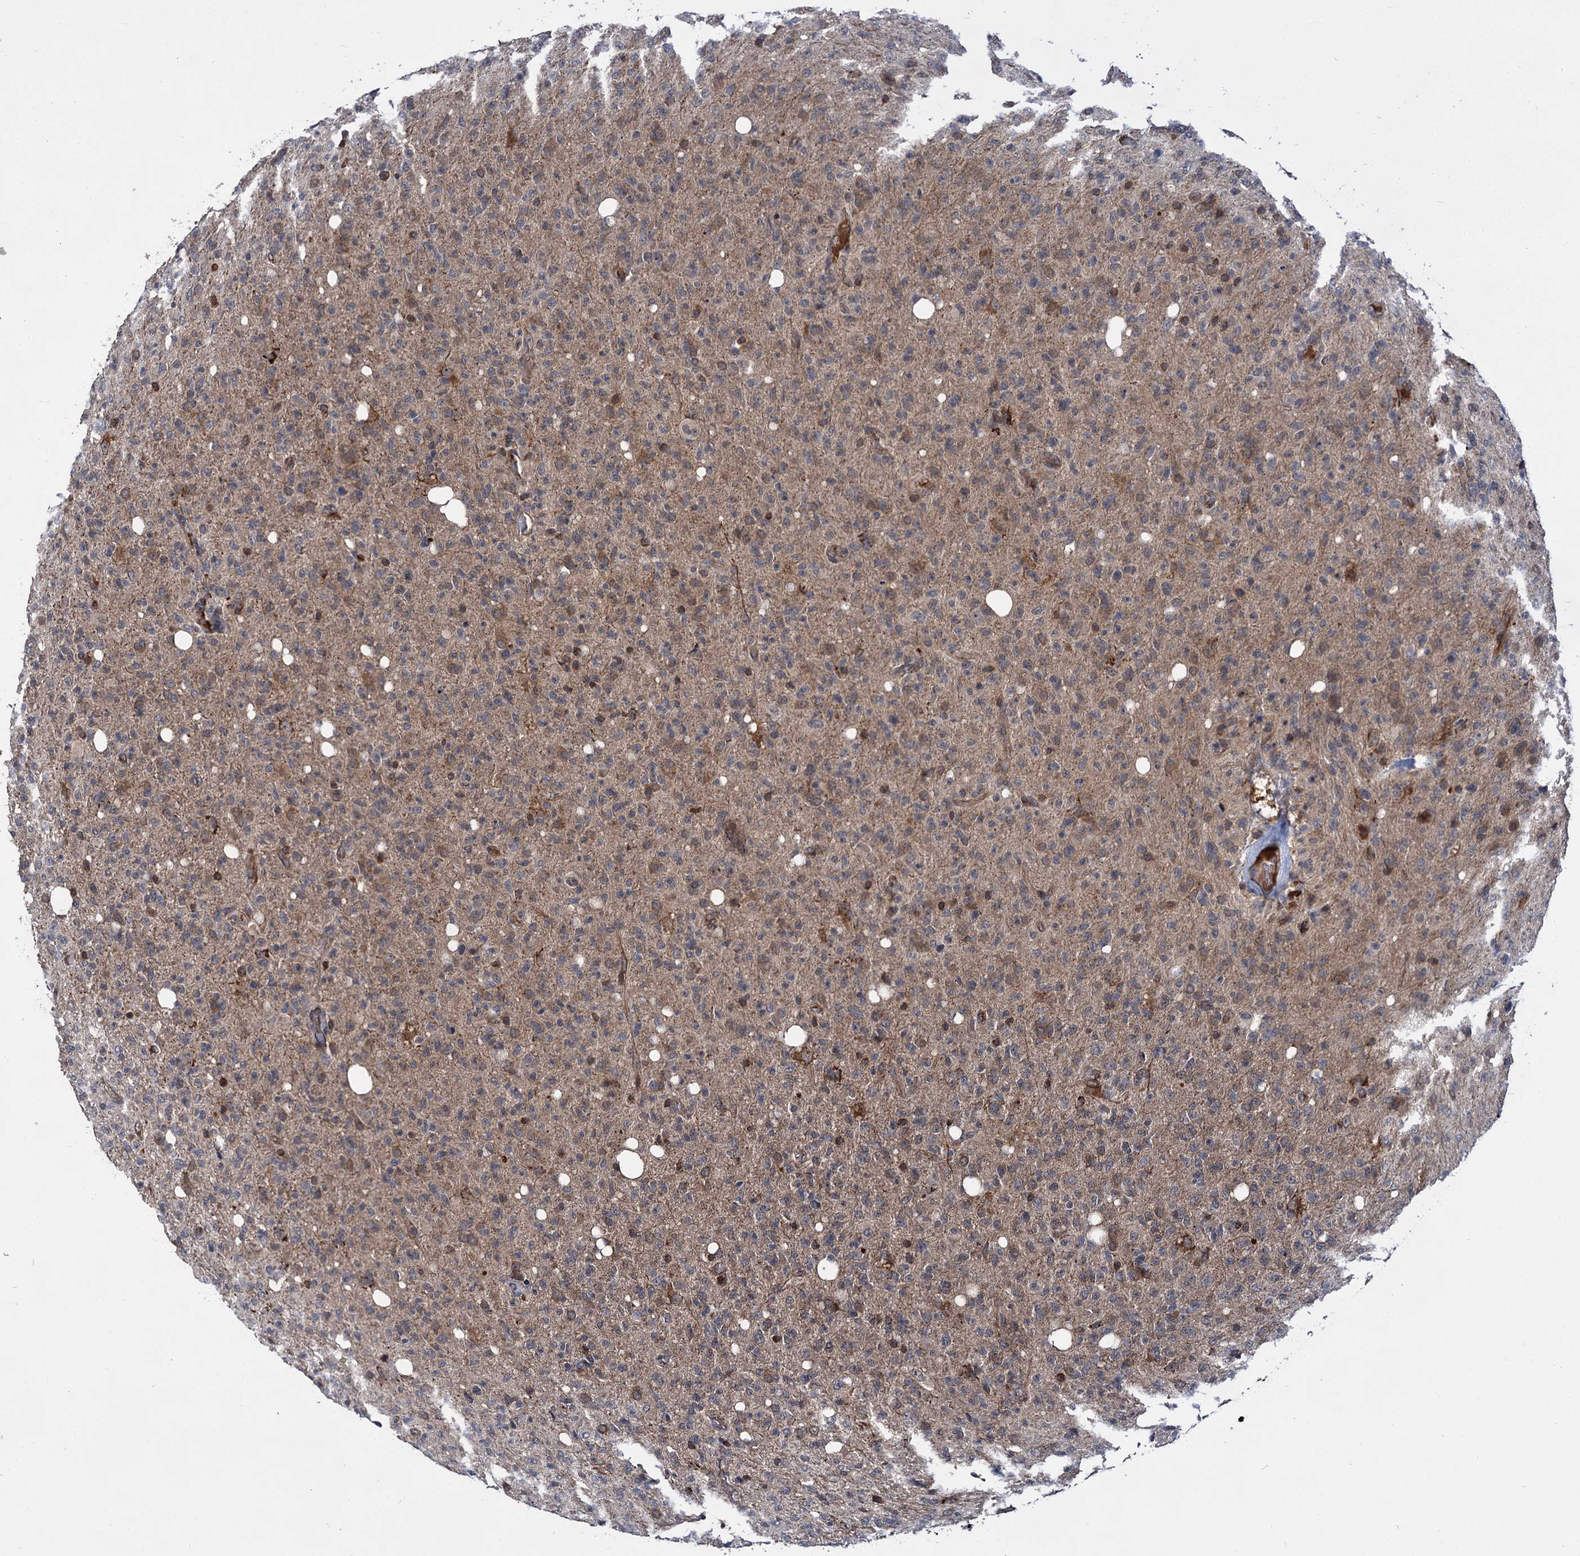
{"staining": {"intensity": "moderate", "quantity": "25%-75%", "location": "cytoplasmic/membranous"}, "tissue": "glioma", "cell_type": "Tumor cells", "image_type": "cancer", "snomed": [{"axis": "morphology", "description": "Glioma, malignant, High grade"}, {"axis": "topography", "description": "Brain"}], "caption": "Protein staining of glioma tissue shows moderate cytoplasmic/membranous staining in approximately 25%-75% of tumor cells. The protein of interest is shown in brown color, while the nuclei are stained blue.", "gene": "ABLIM1", "patient": {"sex": "female", "age": 57}}